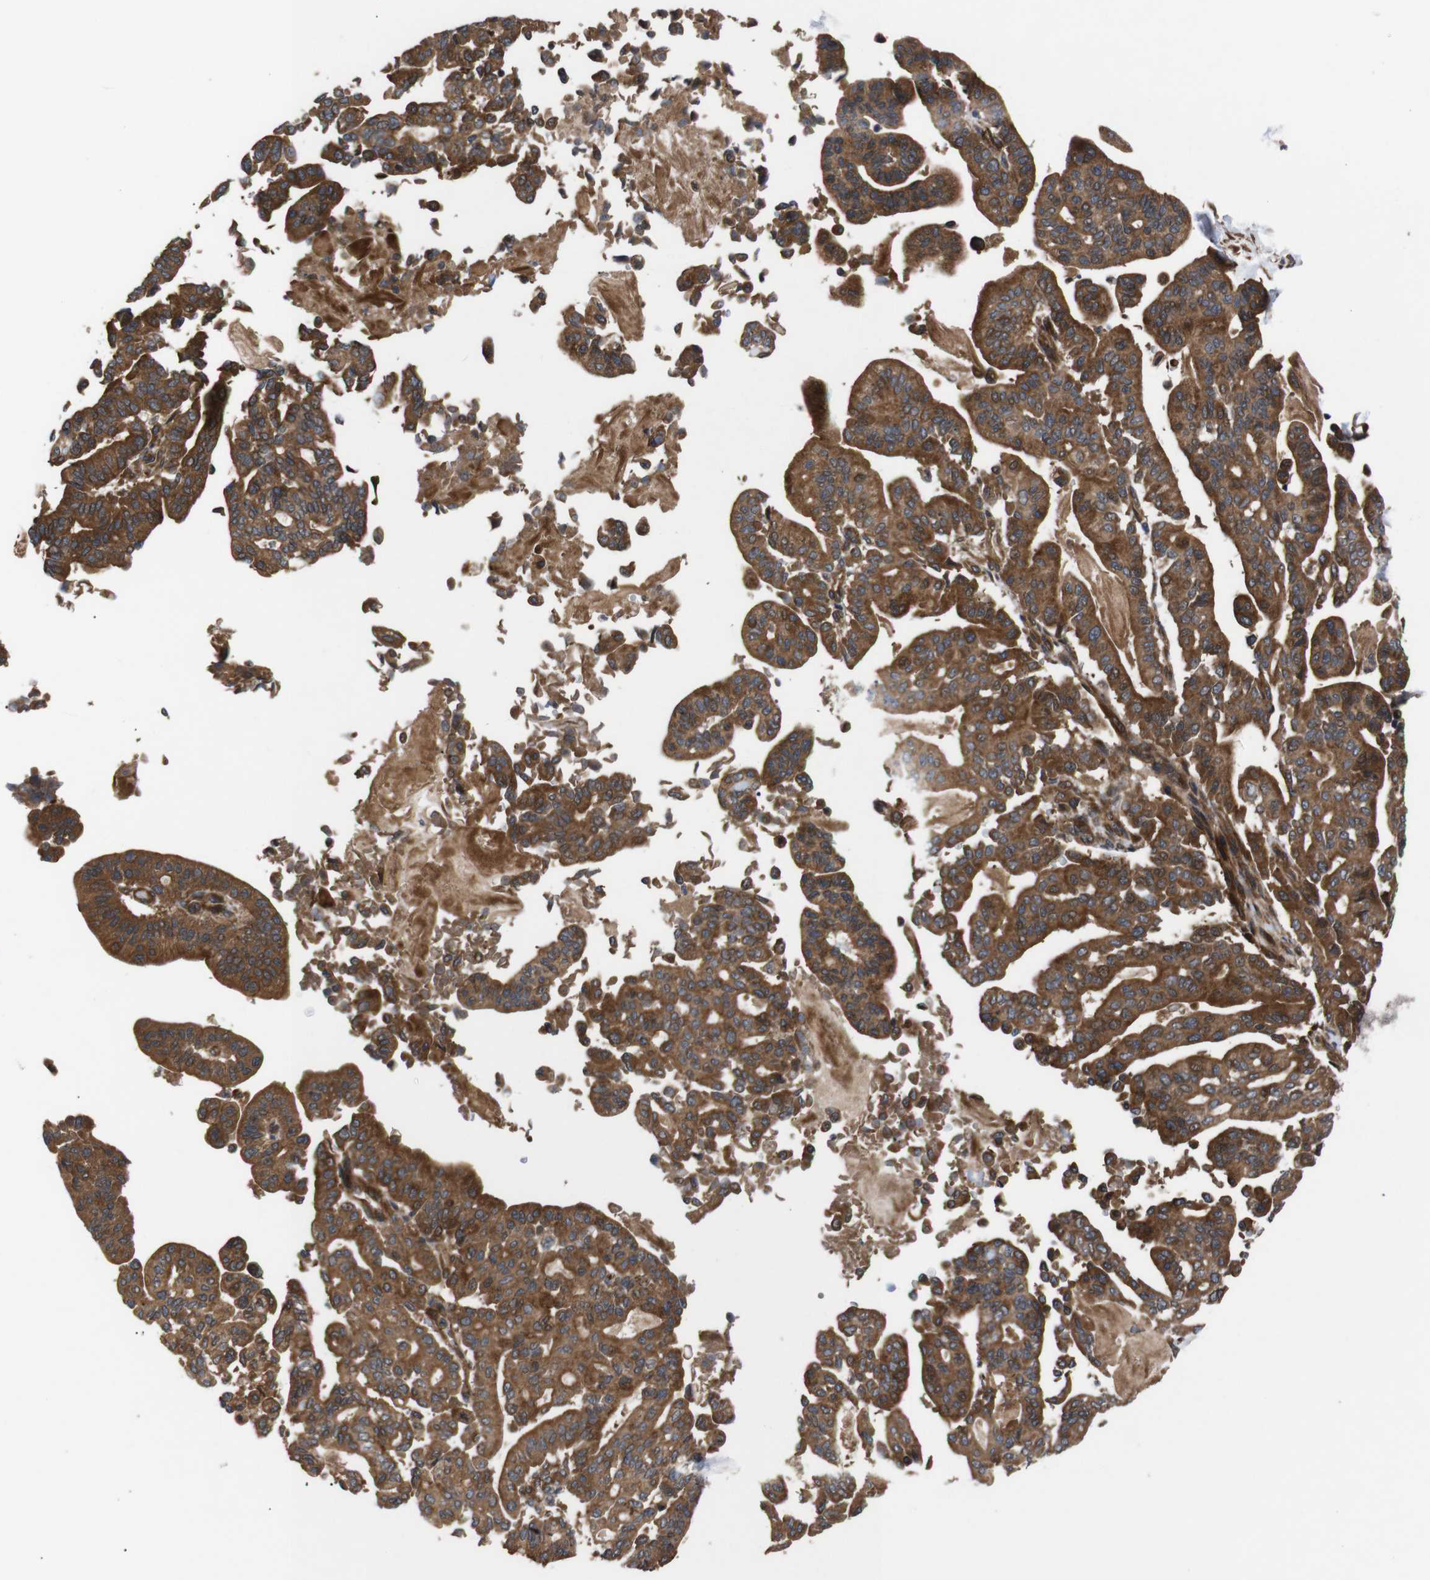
{"staining": {"intensity": "strong", "quantity": ">75%", "location": "cytoplasmic/membranous"}, "tissue": "pancreatic cancer", "cell_type": "Tumor cells", "image_type": "cancer", "snomed": [{"axis": "morphology", "description": "Adenocarcinoma, NOS"}, {"axis": "topography", "description": "Pancreas"}], "caption": "A brown stain highlights strong cytoplasmic/membranous positivity of a protein in pancreatic cancer tumor cells.", "gene": "PAWR", "patient": {"sex": "male", "age": 63}}